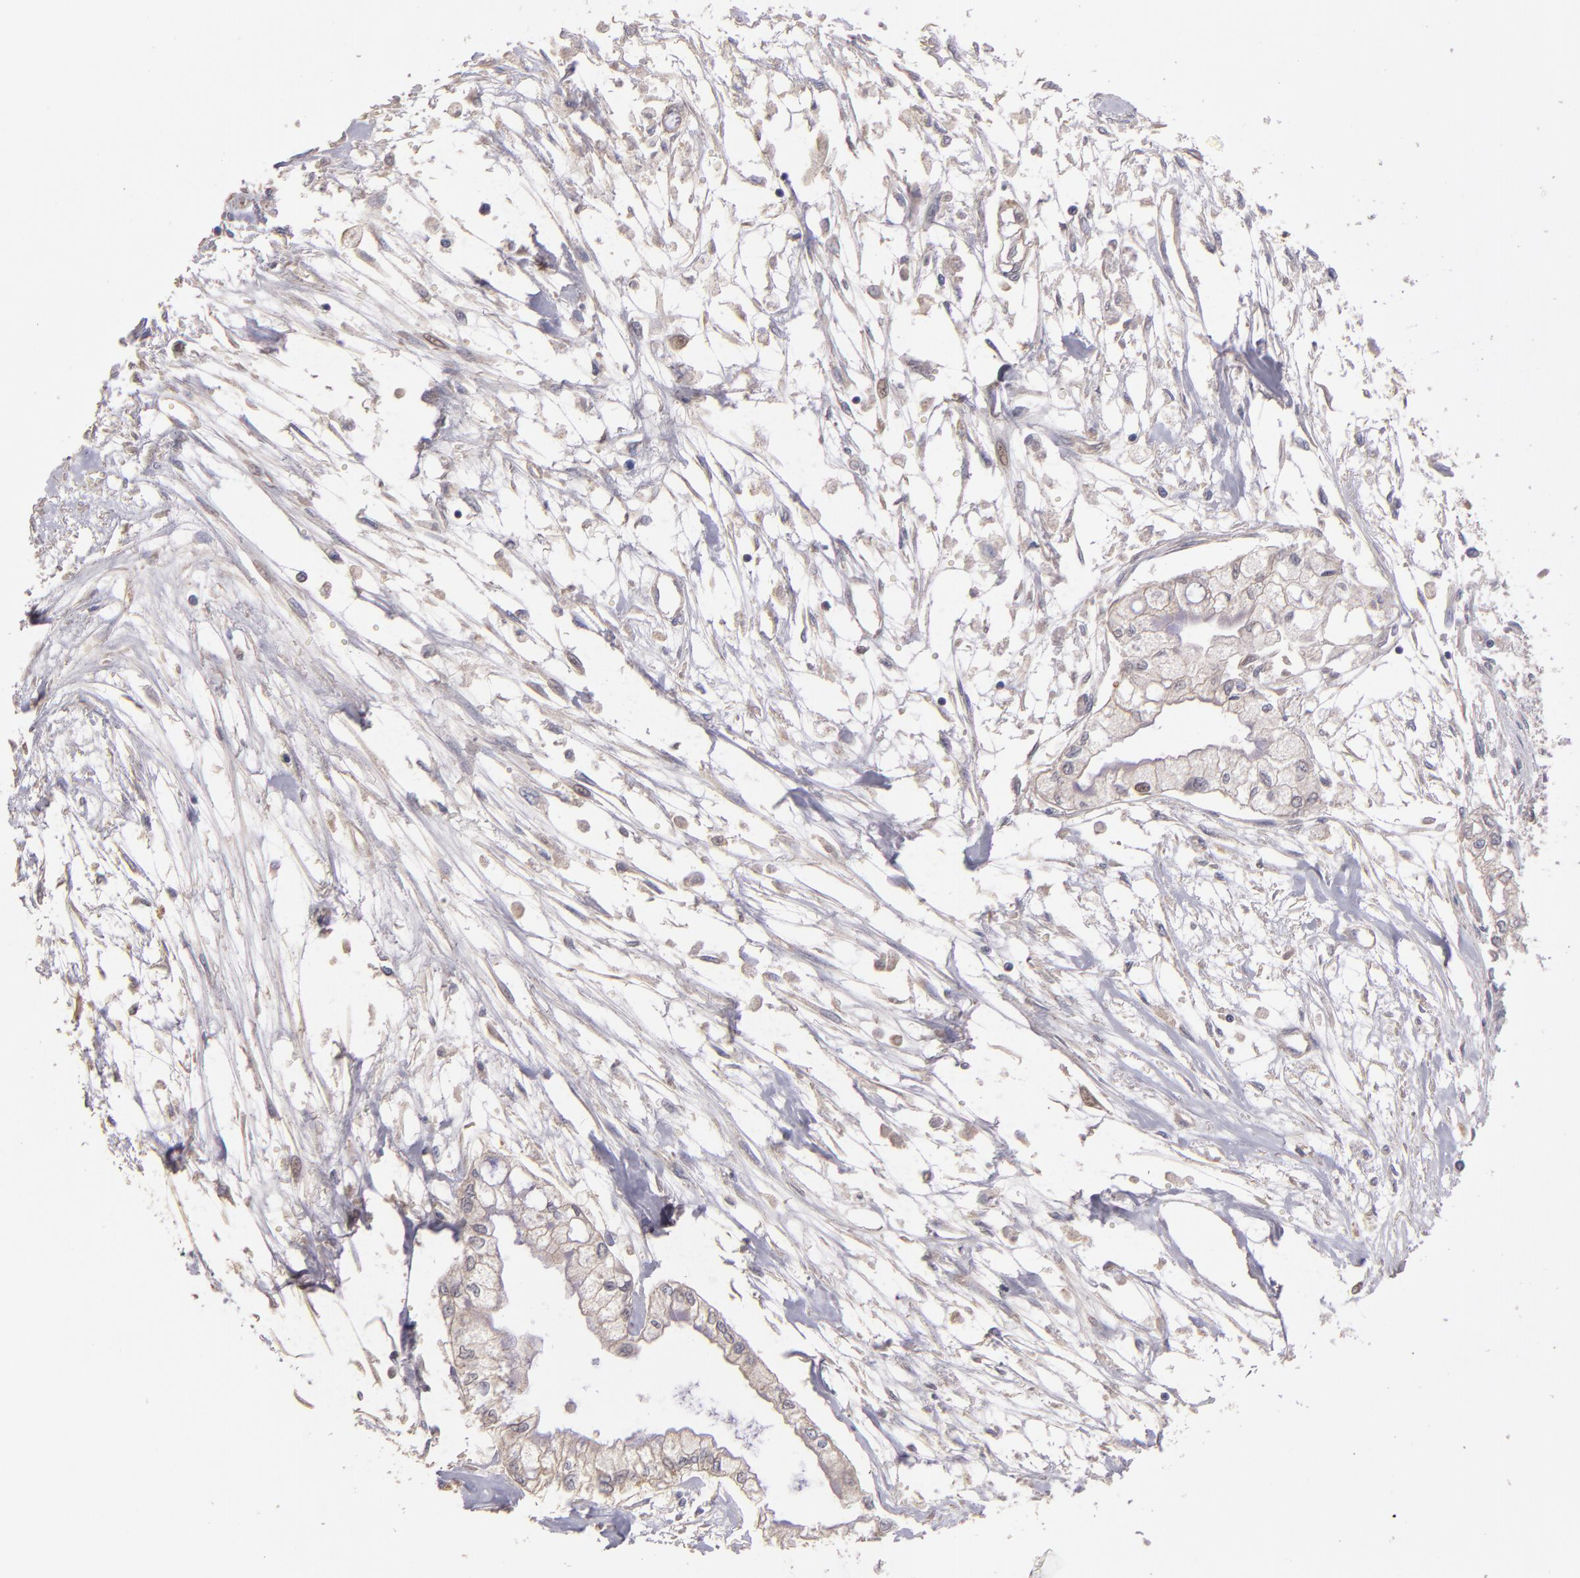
{"staining": {"intensity": "weak", "quantity": "25%-75%", "location": "cytoplasmic/membranous"}, "tissue": "pancreatic cancer", "cell_type": "Tumor cells", "image_type": "cancer", "snomed": [{"axis": "morphology", "description": "Adenocarcinoma, NOS"}, {"axis": "topography", "description": "Pancreas"}], "caption": "A brown stain highlights weak cytoplasmic/membranous staining of a protein in human pancreatic cancer tumor cells.", "gene": "GNAZ", "patient": {"sex": "male", "age": 79}}